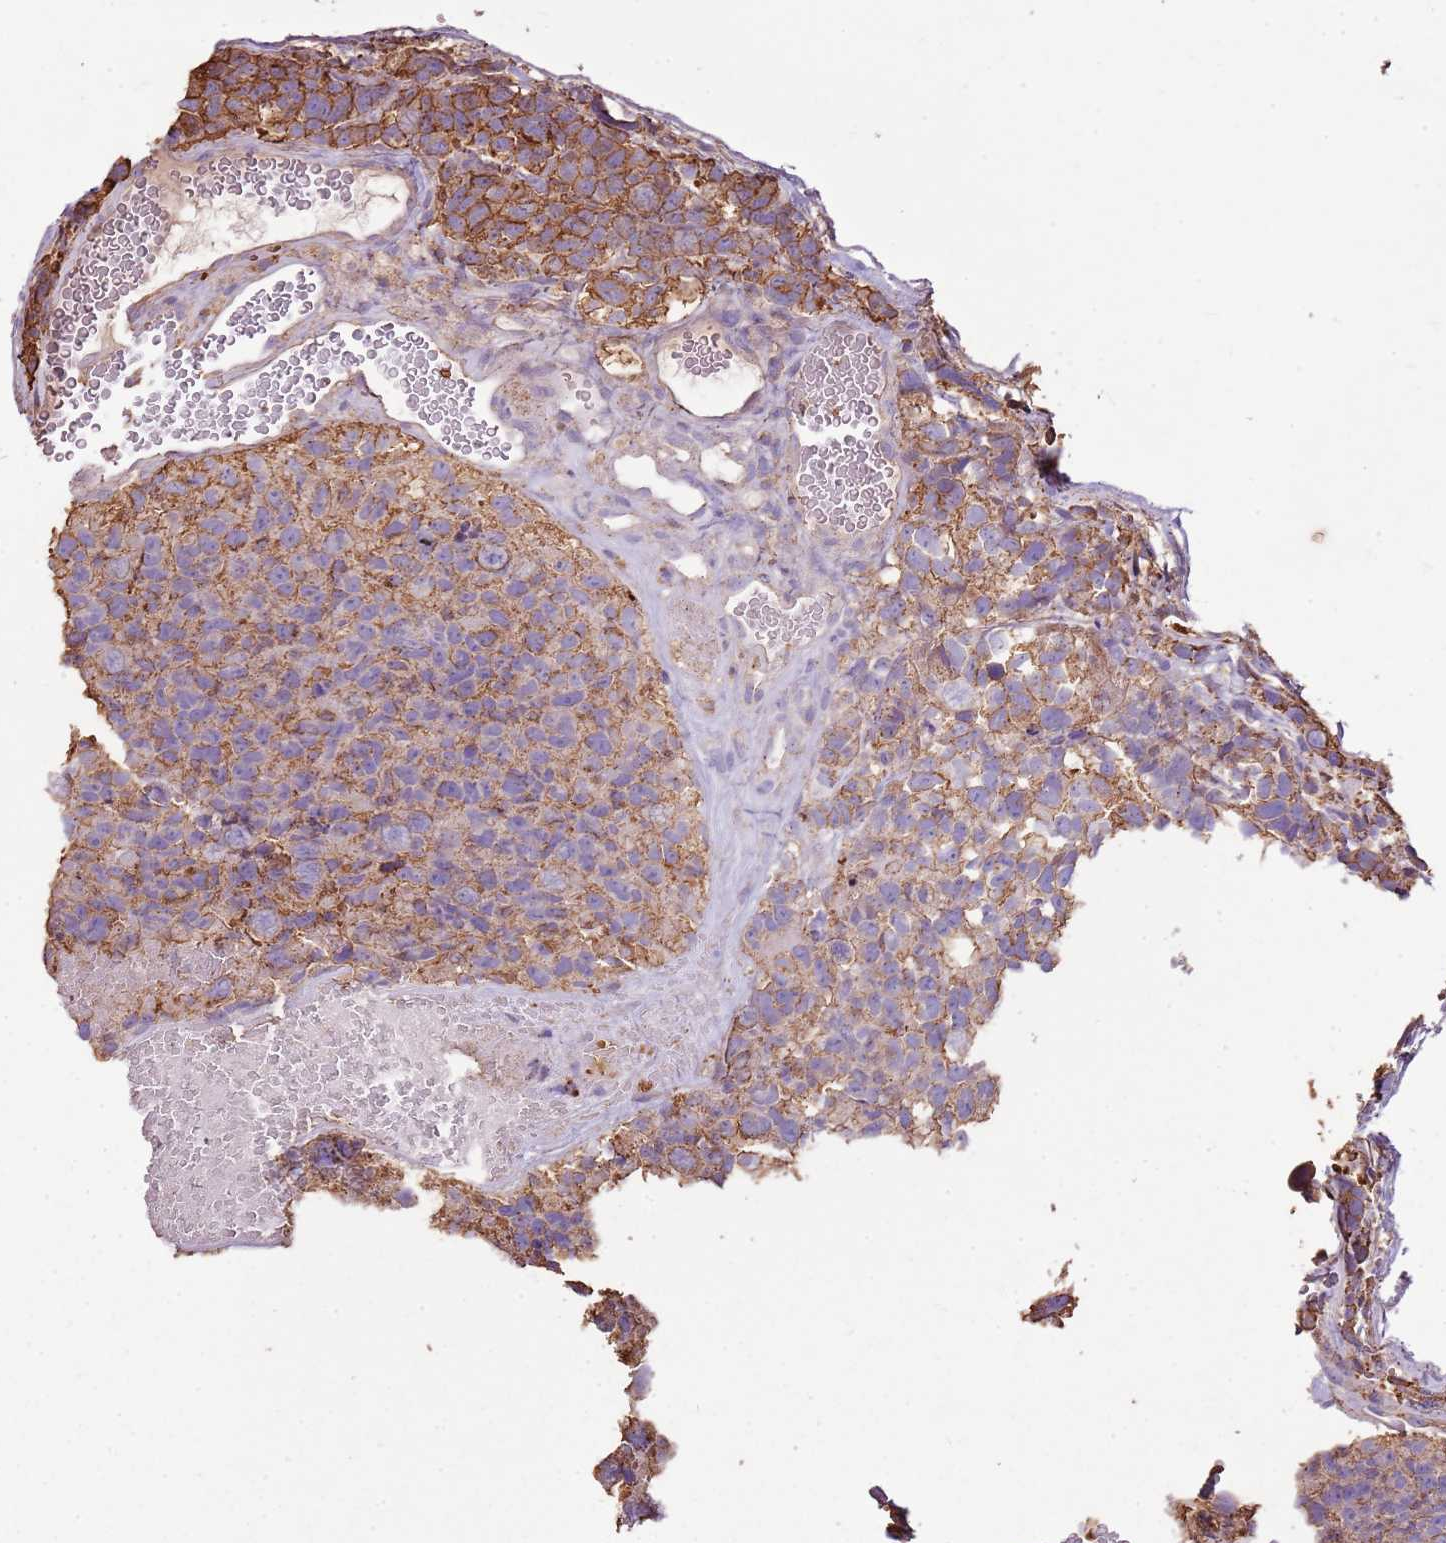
{"staining": {"intensity": "moderate", "quantity": ">75%", "location": "cytoplasmic/membranous"}, "tissue": "glioma", "cell_type": "Tumor cells", "image_type": "cancer", "snomed": [{"axis": "morphology", "description": "Glioma, malignant, High grade"}, {"axis": "topography", "description": "Brain"}], "caption": "Glioma tissue exhibits moderate cytoplasmic/membranous staining in about >75% of tumor cells, visualized by immunohistochemistry.", "gene": "ARL10", "patient": {"sex": "male", "age": 69}}